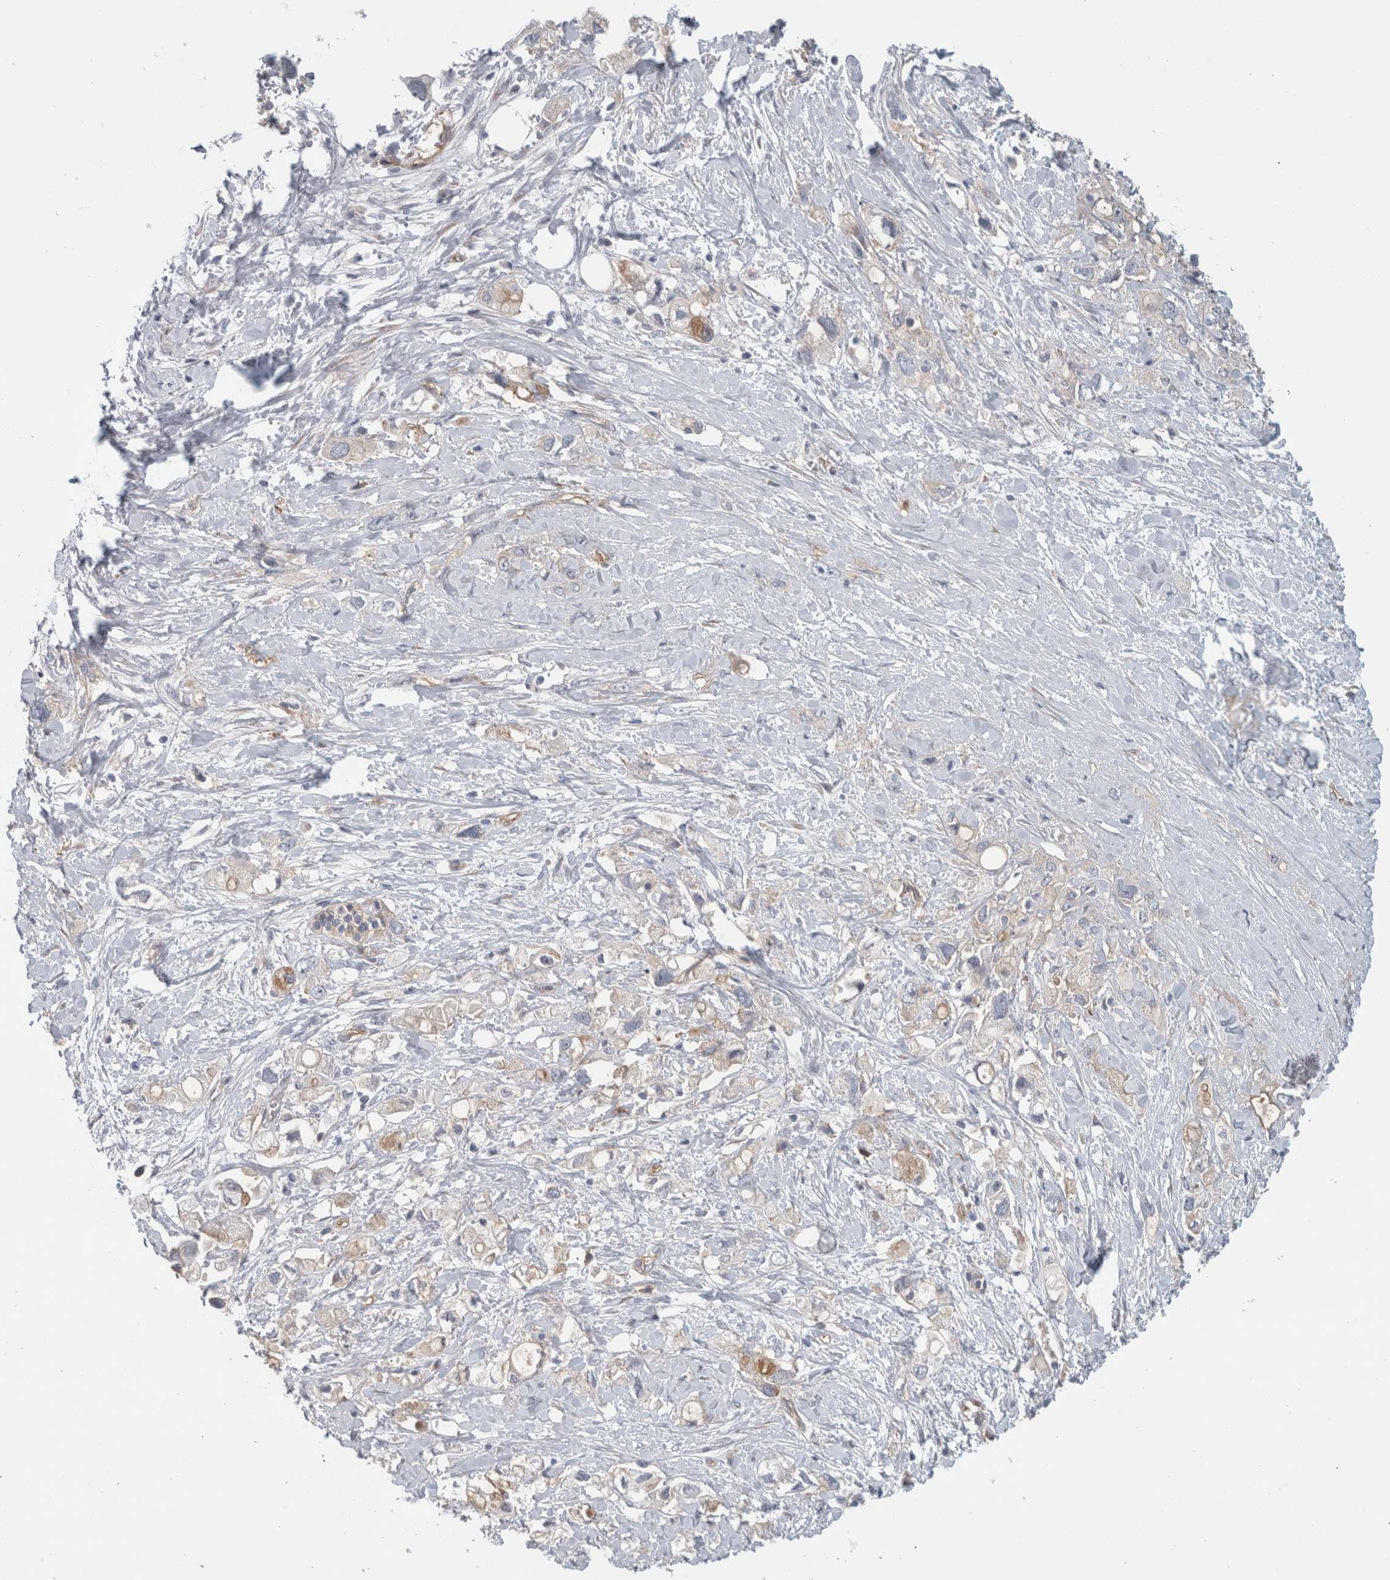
{"staining": {"intensity": "negative", "quantity": "none", "location": "none"}, "tissue": "pancreatic cancer", "cell_type": "Tumor cells", "image_type": "cancer", "snomed": [{"axis": "morphology", "description": "Adenocarcinoma, NOS"}, {"axis": "topography", "description": "Pancreas"}], "caption": "There is no significant positivity in tumor cells of adenocarcinoma (pancreatic).", "gene": "CD59", "patient": {"sex": "female", "age": 56}}